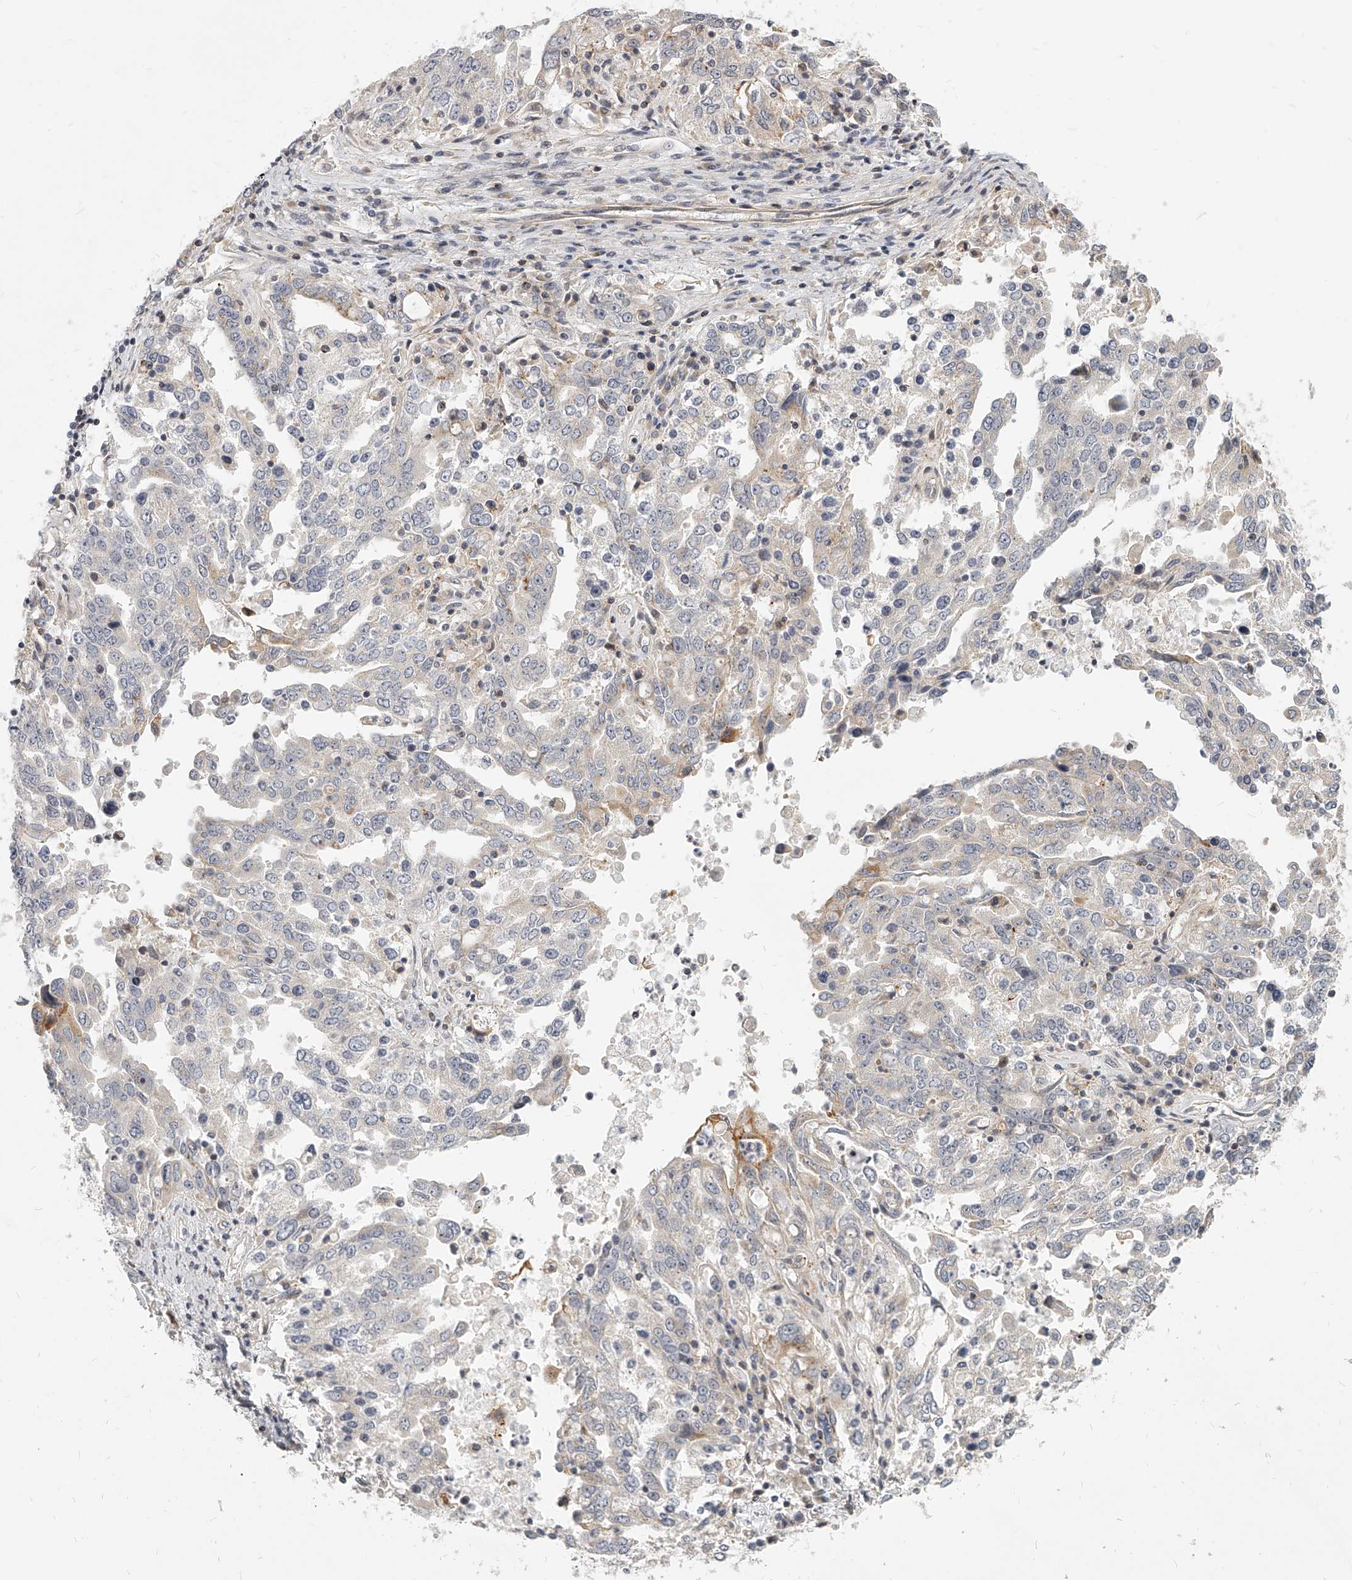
{"staining": {"intensity": "weak", "quantity": "25%-75%", "location": "cytoplasmic/membranous"}, "tissue": "ovarian cancer", "cell_type": "Tumor cells", "image_type": "cancer", "snomed": [{"axis": "morphology", "description": "Carcinoma, endometroid"}, {"axis": "topography", "description": "Ovary"}], "caption": "Immunohistochemistry image of endometroid carcinoma (ovarian) stained for a protein (brown), which demonstrates low levels of weak cytoplasmic/membranous positivity in about 25%-75% of tumor cells.", "gene": "SLC37A1", "patient": {"sex": "female", "age": 62}}